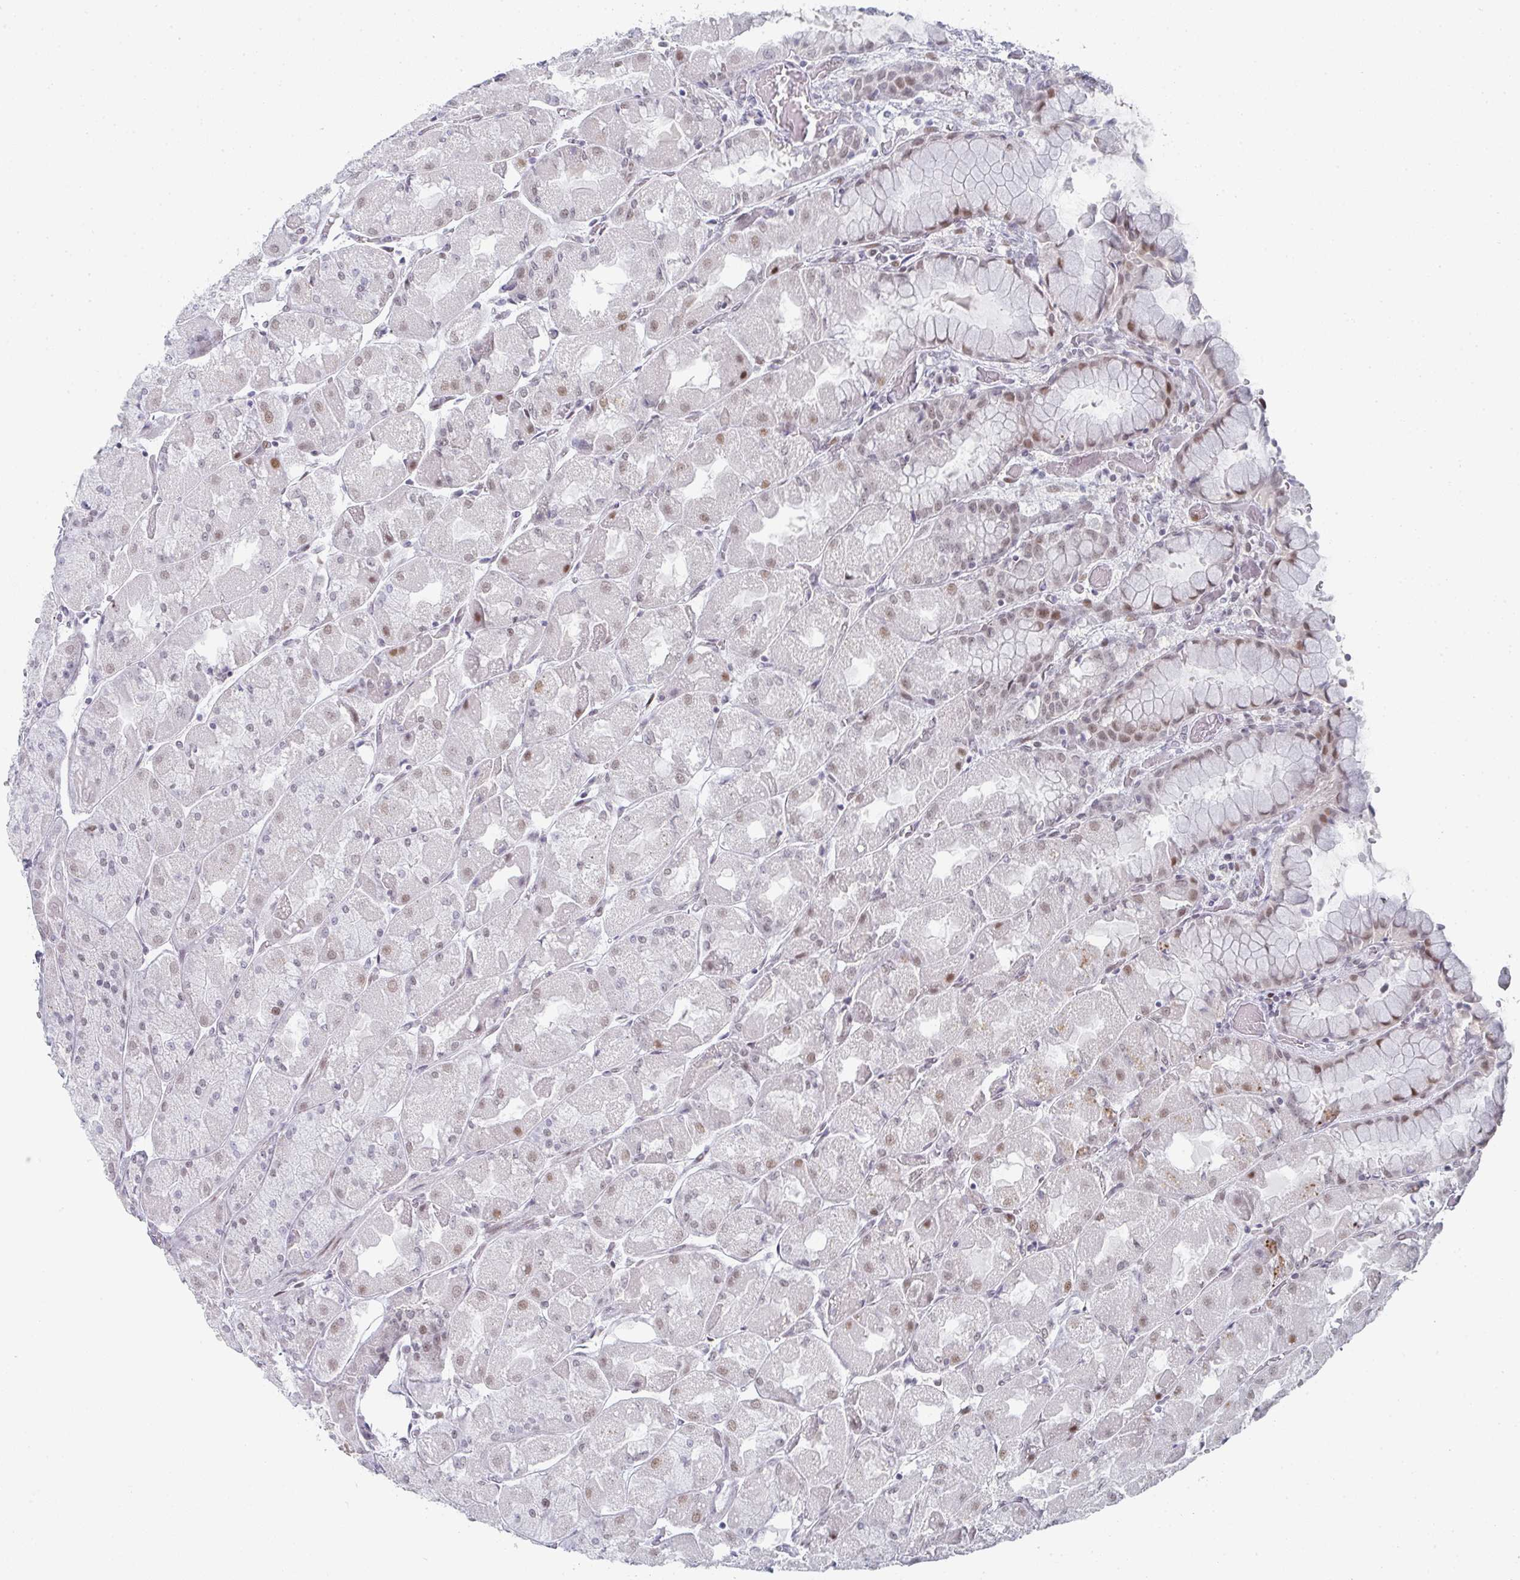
{"staining": {"intensity": "moderate", "quantity": "<25%", "location": "nuclear"}, "tissue": "stomach", "cell_type": "Glandular cells", "image_type": "normal", "snomed": [{"axis": "morphology", "description": "Normal tissue, NOS"}, {"axis": "topography", "description": "Stomach"}], "caption": "Stomach stained for a protein reveals moderate nuclear positivity in glandular cells.", "gene": "LIN54", "patient": {"sex": "female", "age": 61}}